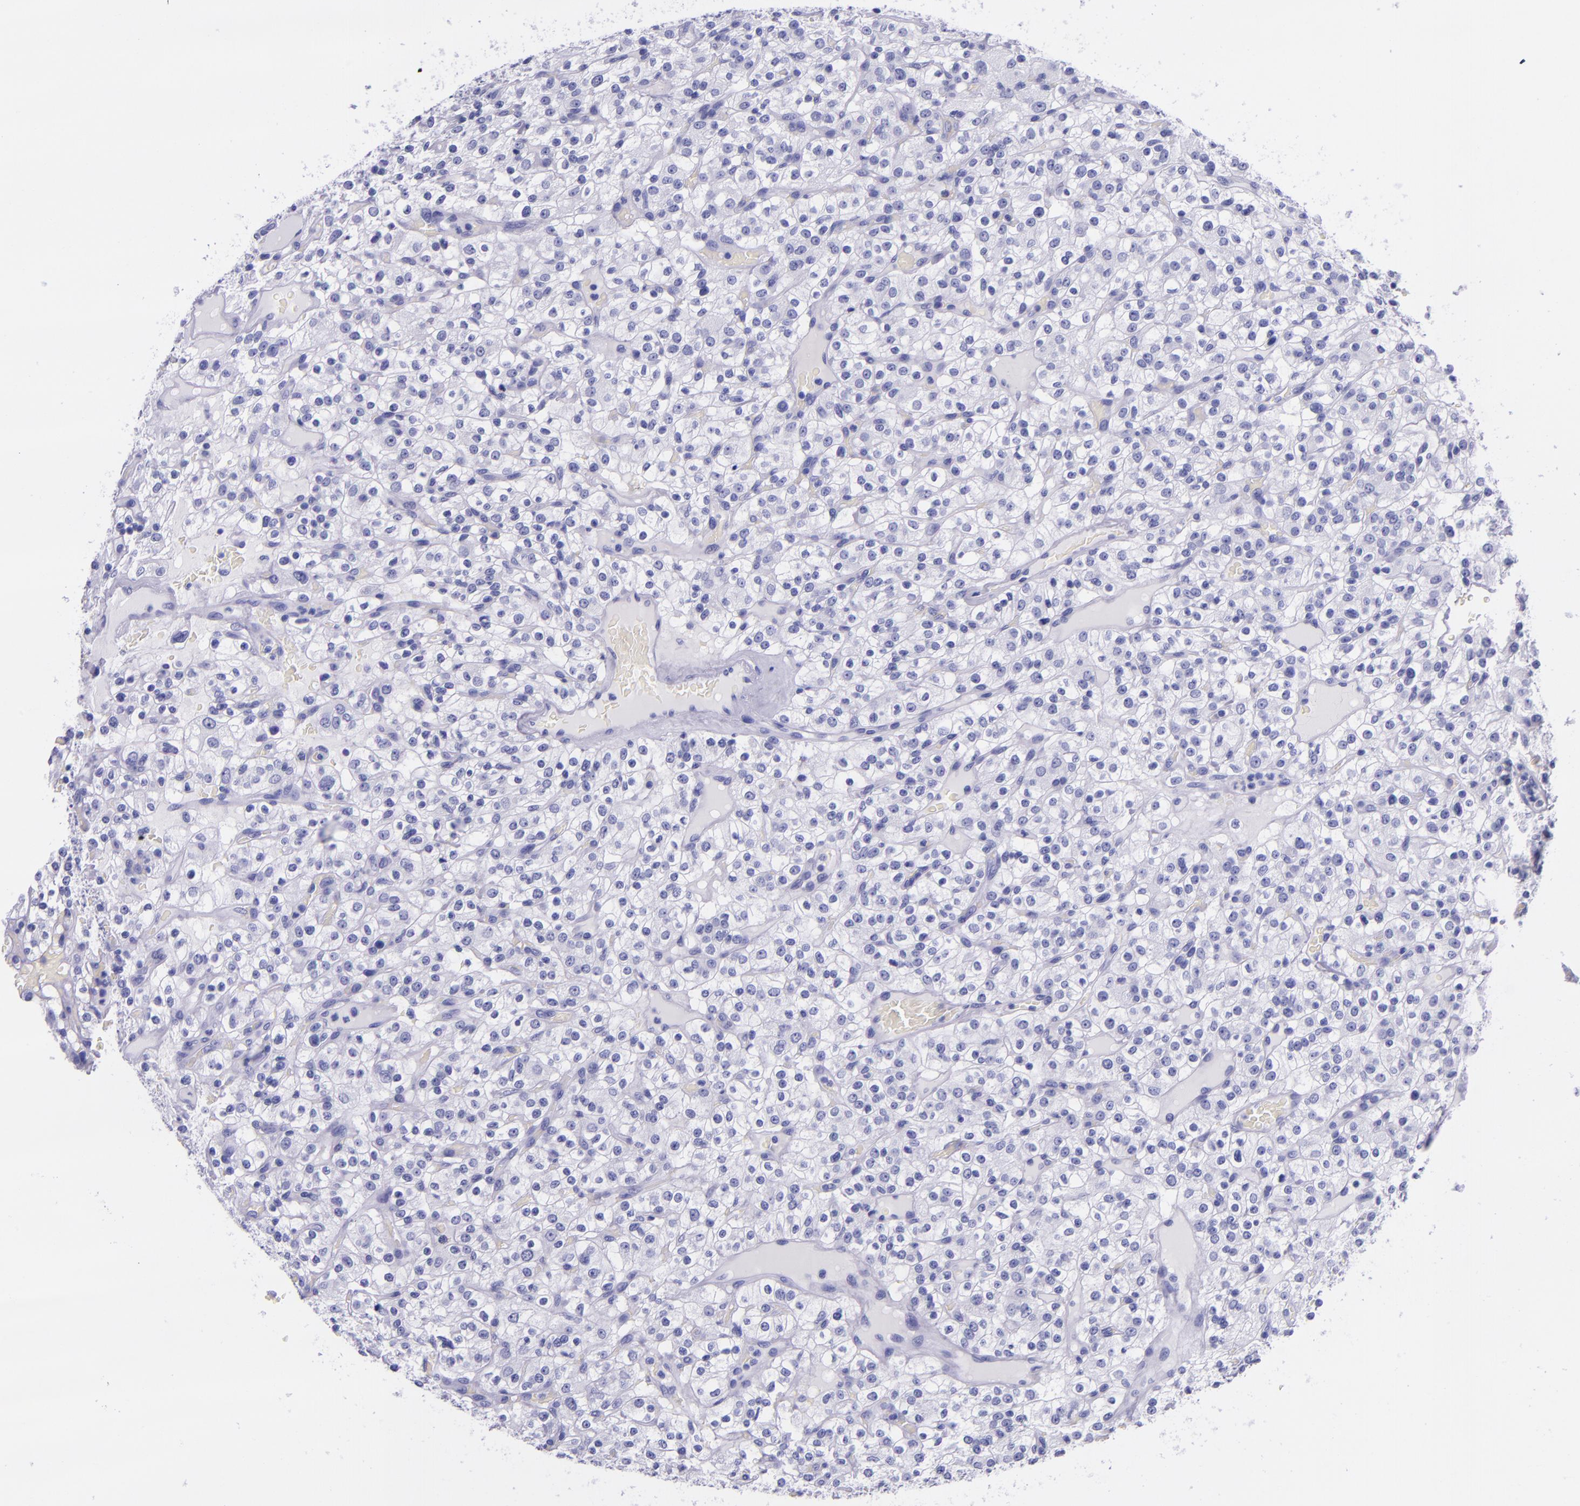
{"staining": {"intensity": "negative", "quantity": "none", "location": "none"}, "tissue": "renal cancer", "cell_type": "Tumor cells", "image_type": "cancer", "snomed": [{"axis": "morphology", "description": "Normal tissue, NOS"}, {"axis": "morphology", "description": "Adenocarcinoma, NOS"}, {"axis": "topography", "description": "Kidney"}], "caption": "Tumor cells show no significant staining in renal cancer (adenocarcinoma).", "gene": "MBP", "patient": {"sex": "female", "age": 72}}